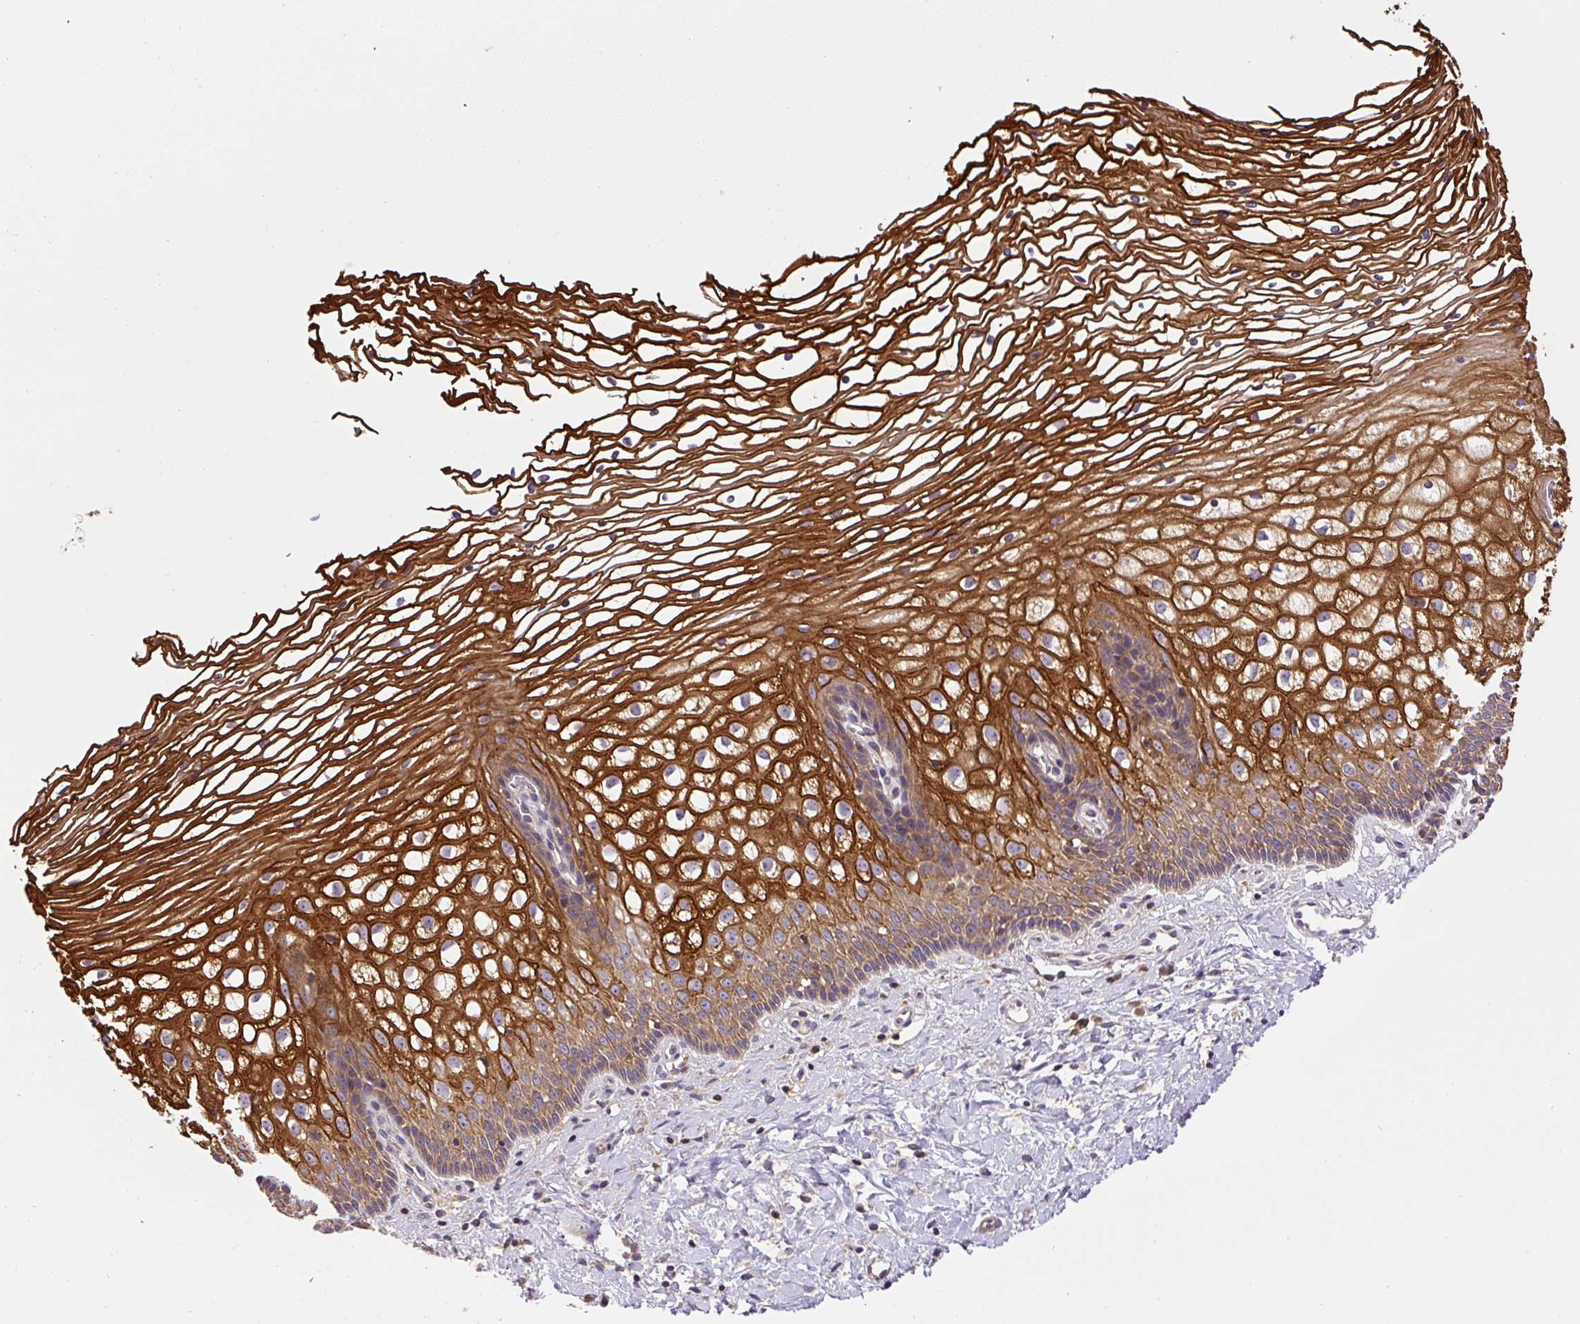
{"staining": {"intensity": "weak", "quantity": ">75%", "location": "cytoplasmic/membranous"}, "tissue": "cervix", "cell_type": "Glandular cells", "image_type": "normal", "snomed": [{"axis": "morphology", "description": "Normal tissue, NOS"}, {"axis": "topography", "description": "Cervix"}], "caption": "Immunohistochemistry (IHC) staining of unremarkable cervix, which exhibits low levels of weak cytoplasmic/membranous staining in about >75% of glandular cells indicating weak cytoplasmic/membranous protein positivity. The staining was performed using DAB (3,3'-diaminobenzidine) (brown) for protein detection and nuclei were counterstained in hematoxylin (blue).", "gene": "CCDC28A", "patient": {"sex": "female", "age": 36}}